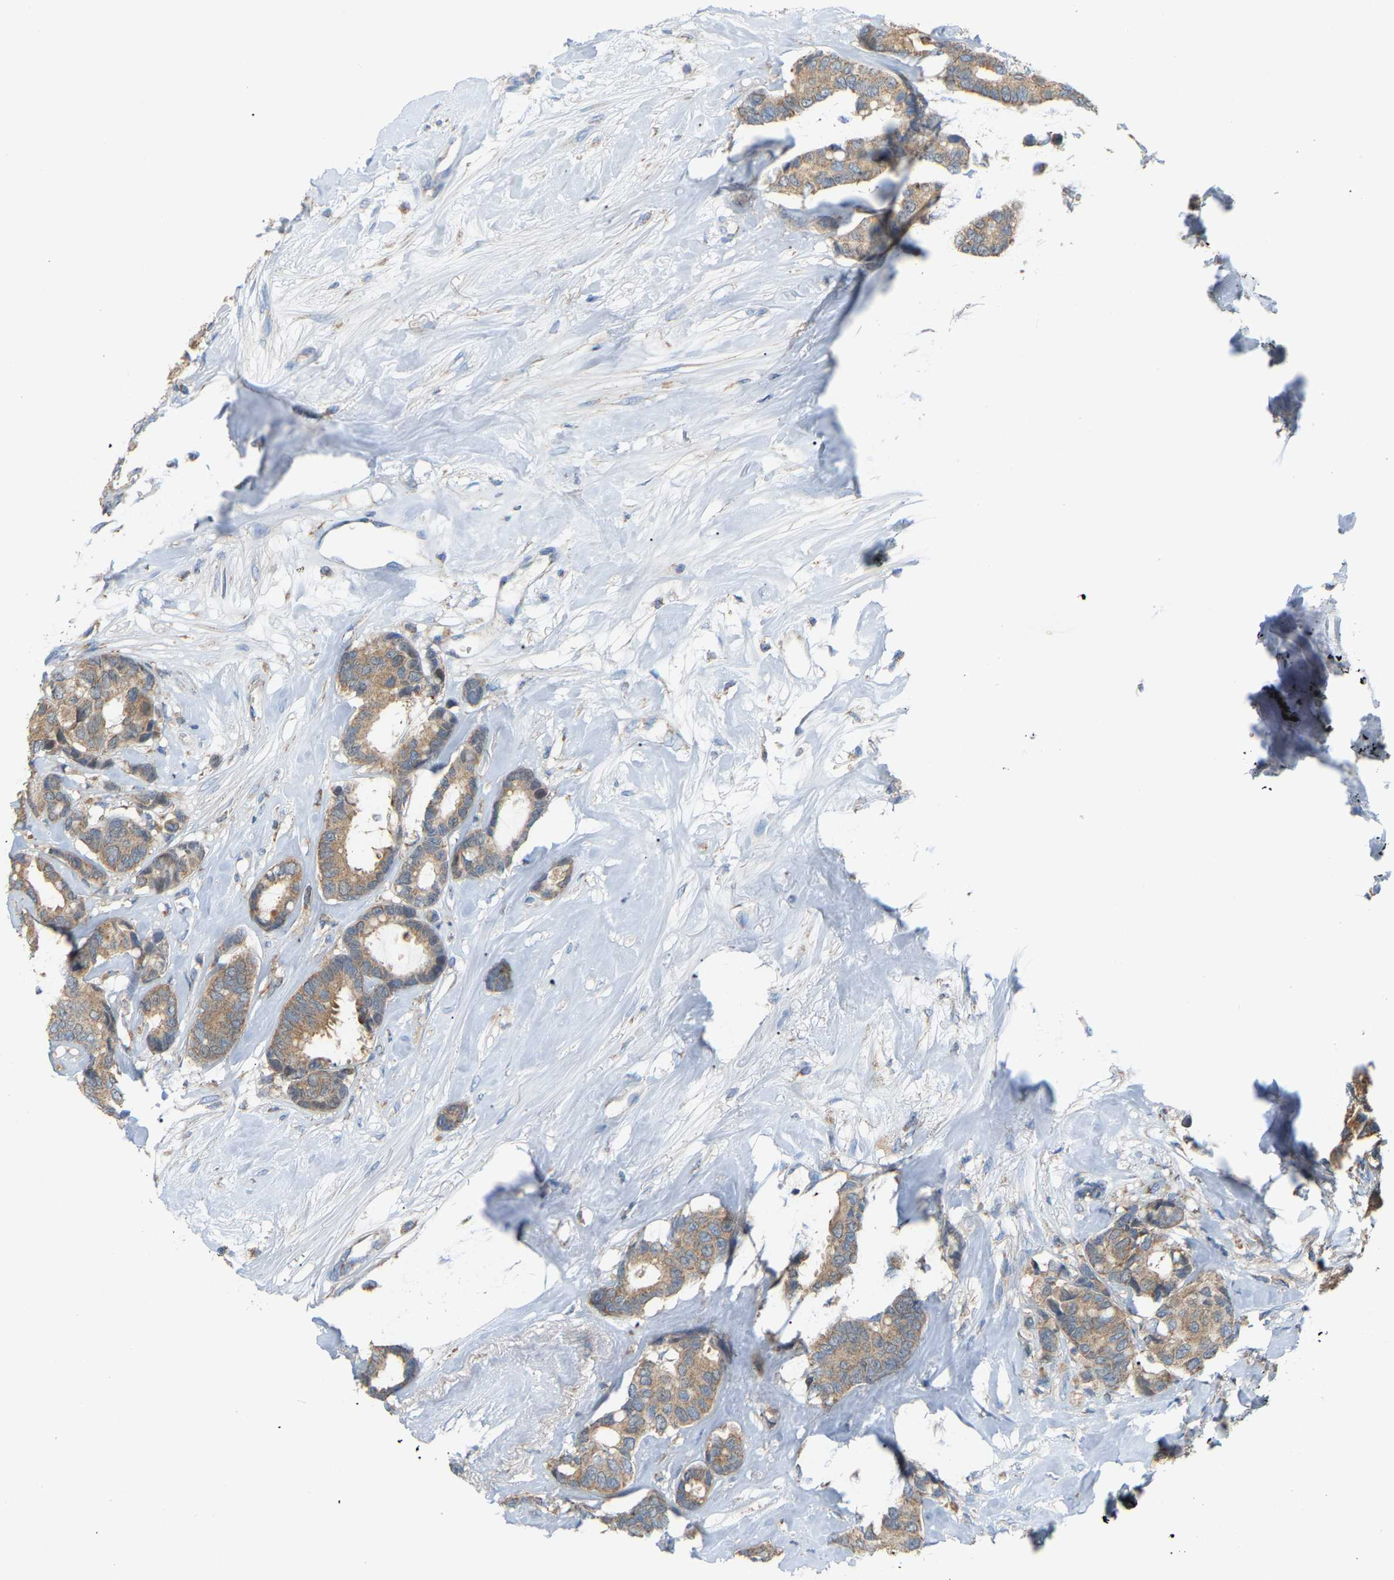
{"staining": {"intensity": "moderate", "quantity": ">75%", "location": "cytoplasmic/membranous"}, "tissue": "breast cancer", "cell_type": "Tumor cells", "image_type": "cancer", "snomed": [{"axis": "morphology", "description": "Duct carcinoma"}, {"axis": "topography", "description": "Breast"}], "caption": "Invasive ductal carcinoma (breast) stained with a protein marker reveals moderate staining in tumor cells.", "gene": "CROT", "patient": {"sex": "female", "age": 87}}